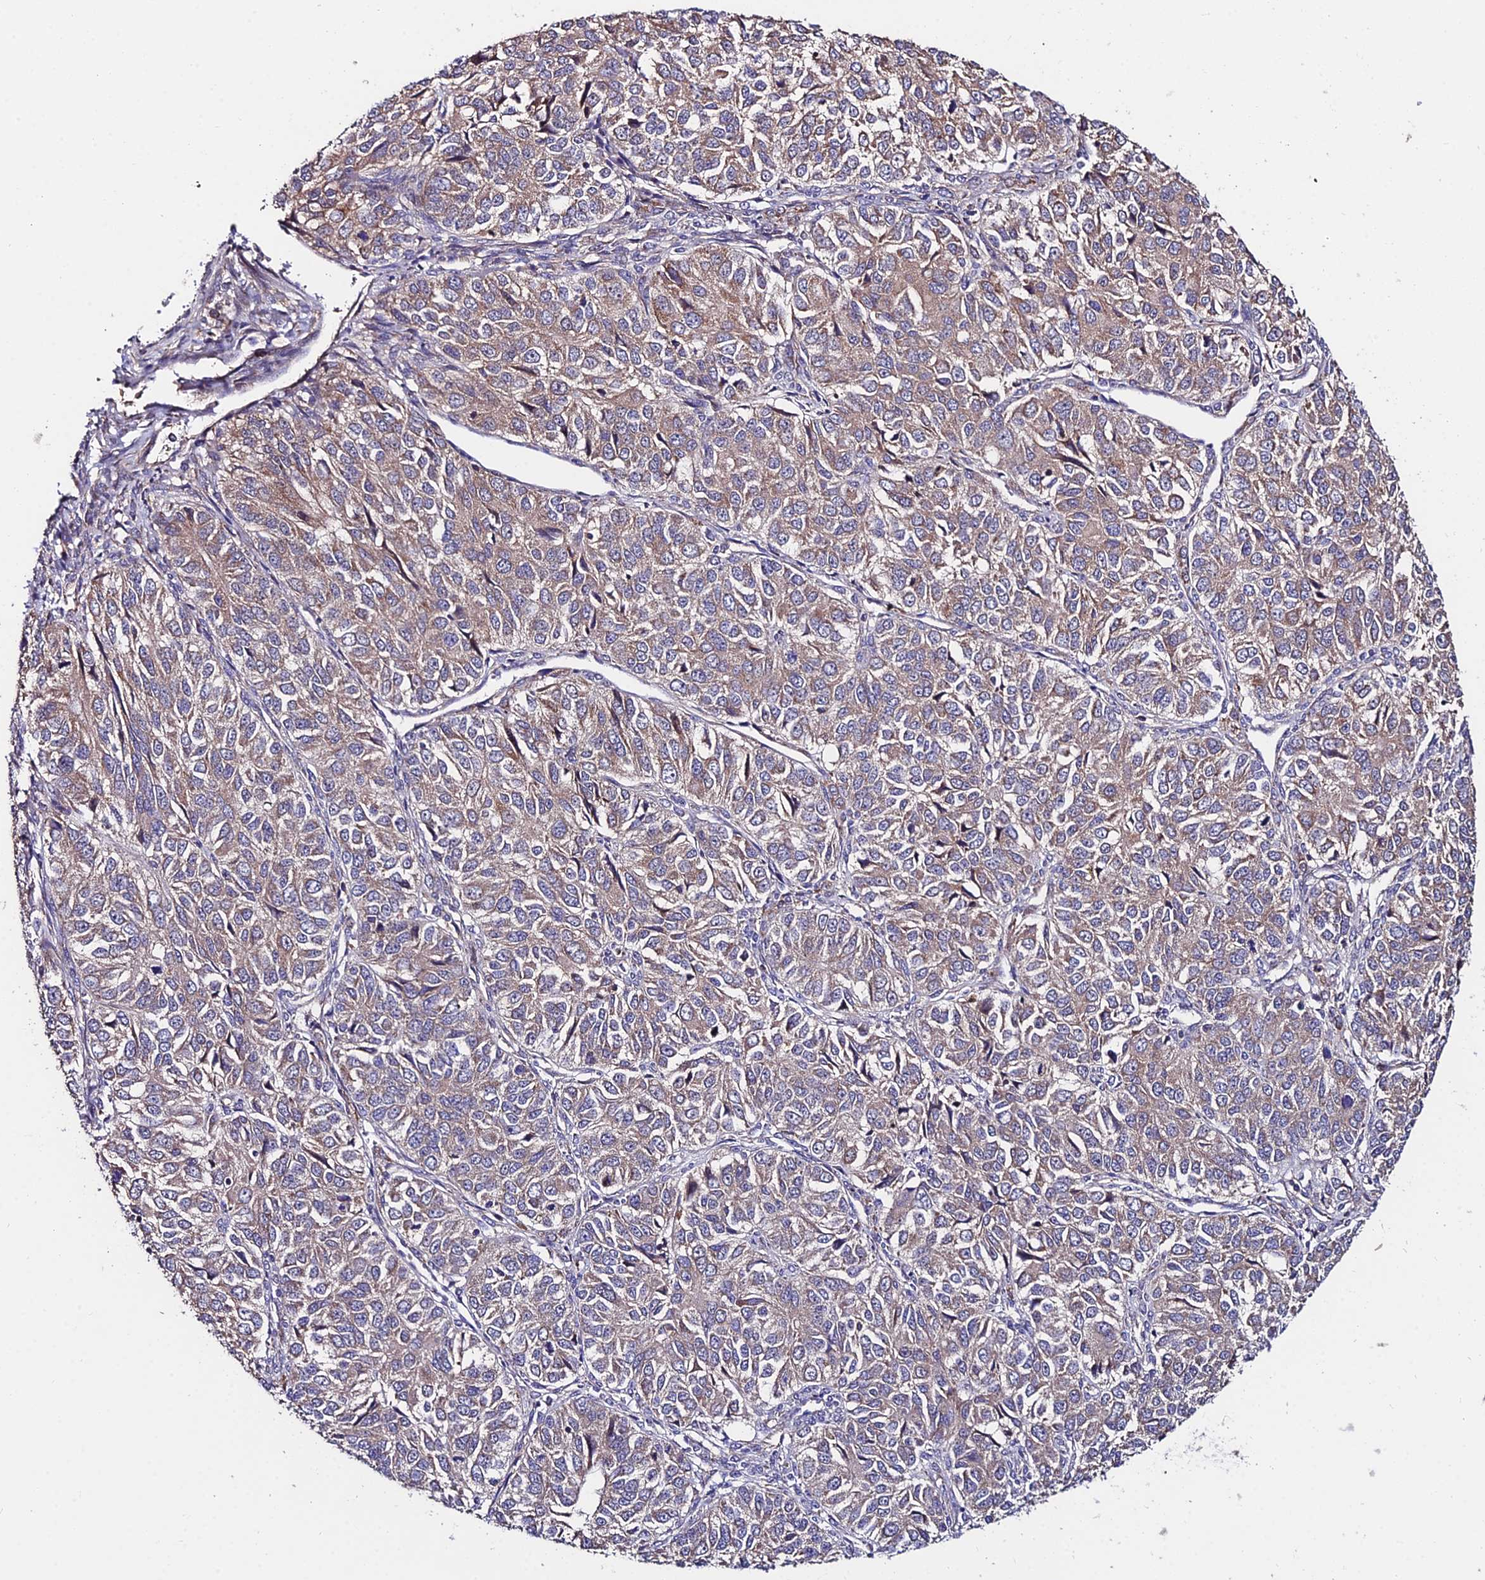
{"staining": {"intensity": "weak", "quantity": ">75%", "location": "cytoplasmic/membranous"}, "tissue": "ovarian cancer", "cell_type": "Tumor cells", "image_type": "cancer", "snomed": [{"axis": "morphology", "description": "Carcinoma, endometroid"}, {"axis": "topography", "description": "Ovary"}], "caption": "A low amount of weak cytoplasmic/membranous staining is identified in approximately >75% of tumor cells in ovarian endometroid carcinoma tissue.", "gene": "CDC37L1", "patient": {"sex": "female", "age": 51}}